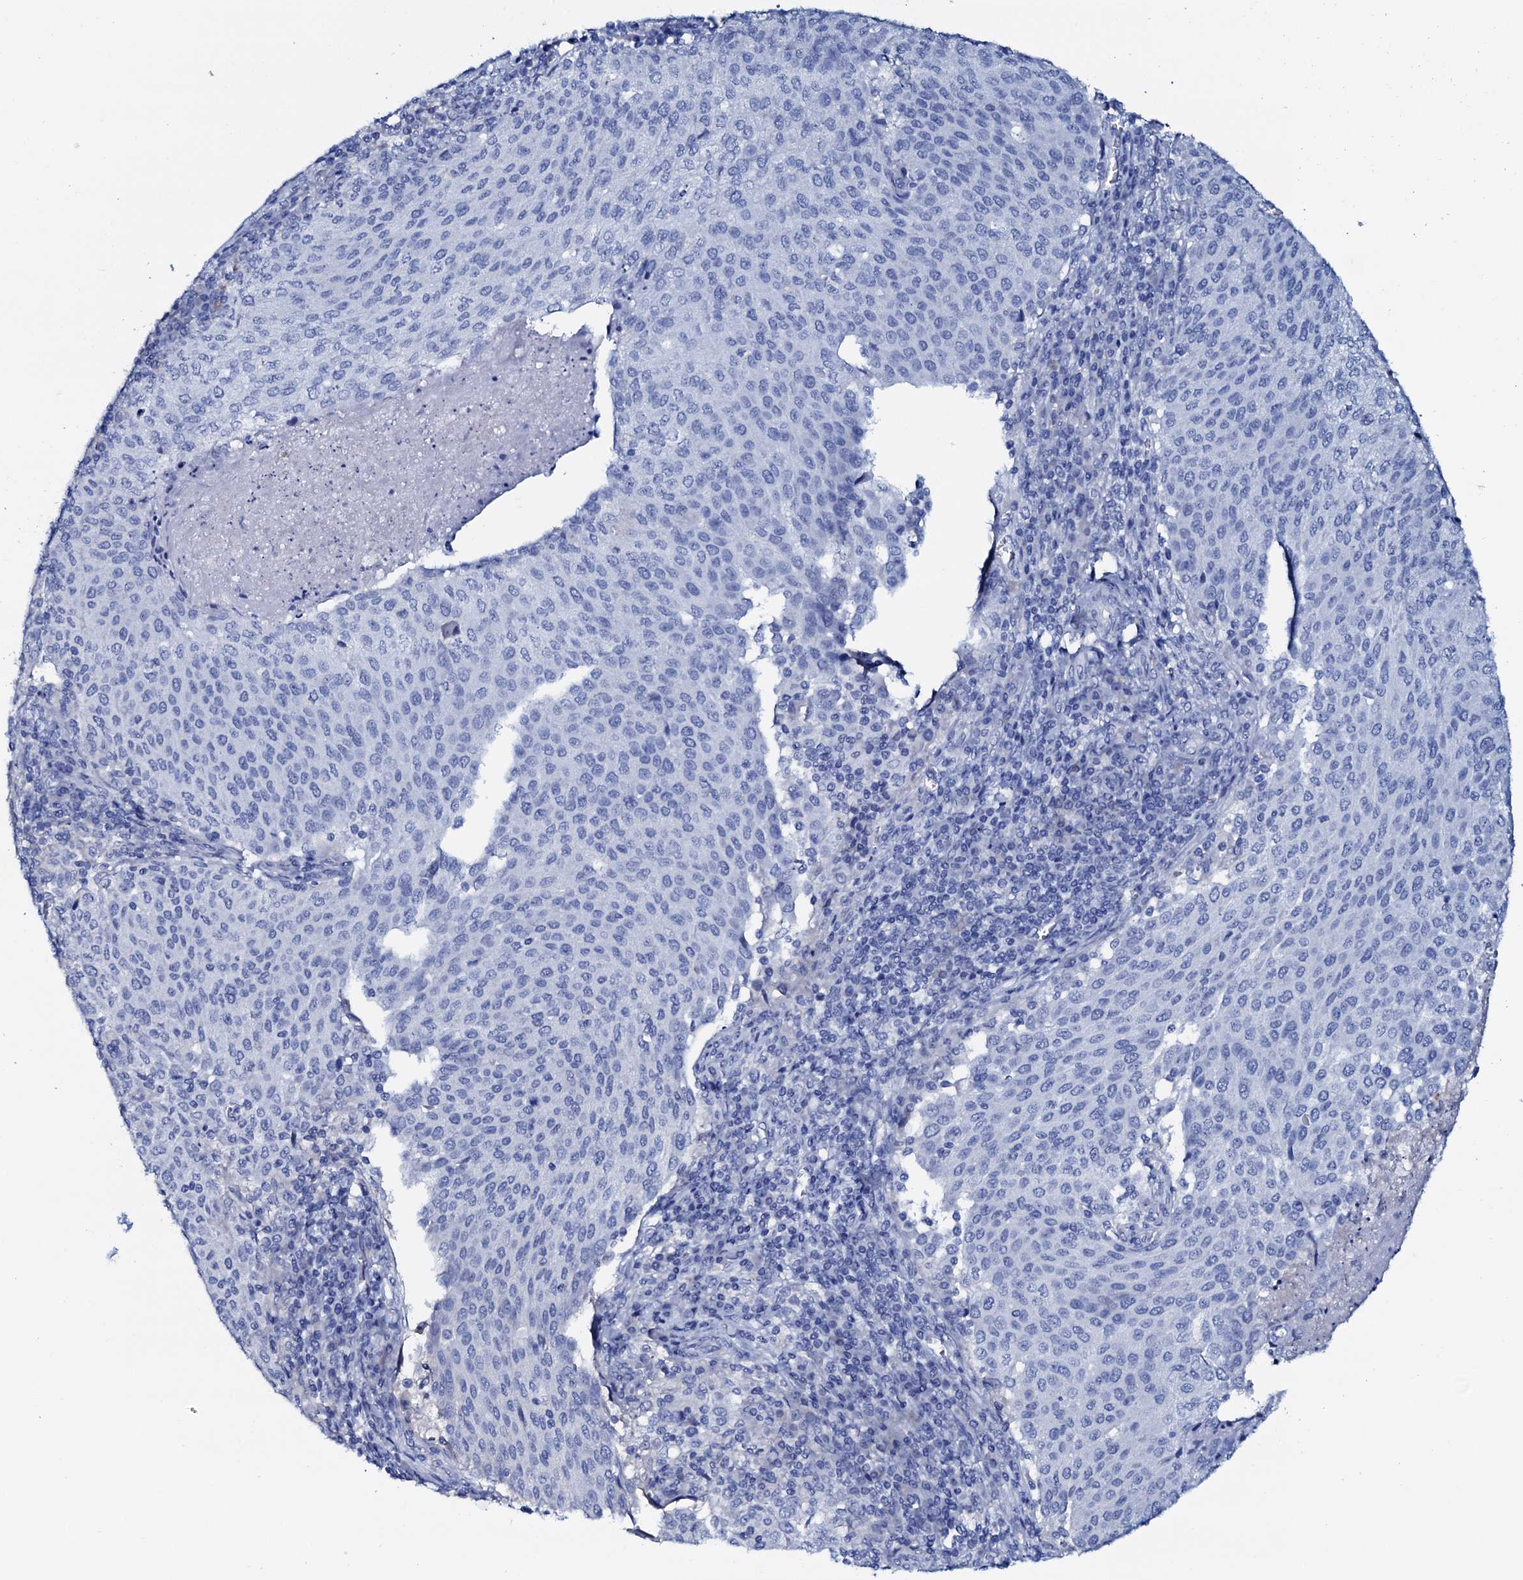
{"staining": {"intensity": "negative", "quantity": "none", "location": "none"}, "tissue": "cervical cancer", "cell_type": "Tumor cells", "image_type": "cancer", "snomed": [{"axis": "morphology", "description": "Squamous cell carcinoma, NOS"}, {"axis": "topography", "description": "Cervix"}], "caption": "Squamous cell carcinoma (cervical) was stained to show a protein in brown. There is no significant staining in tumor cells.", "gene": "AMER2", "patient": {"sex": "female", "age": 46}}